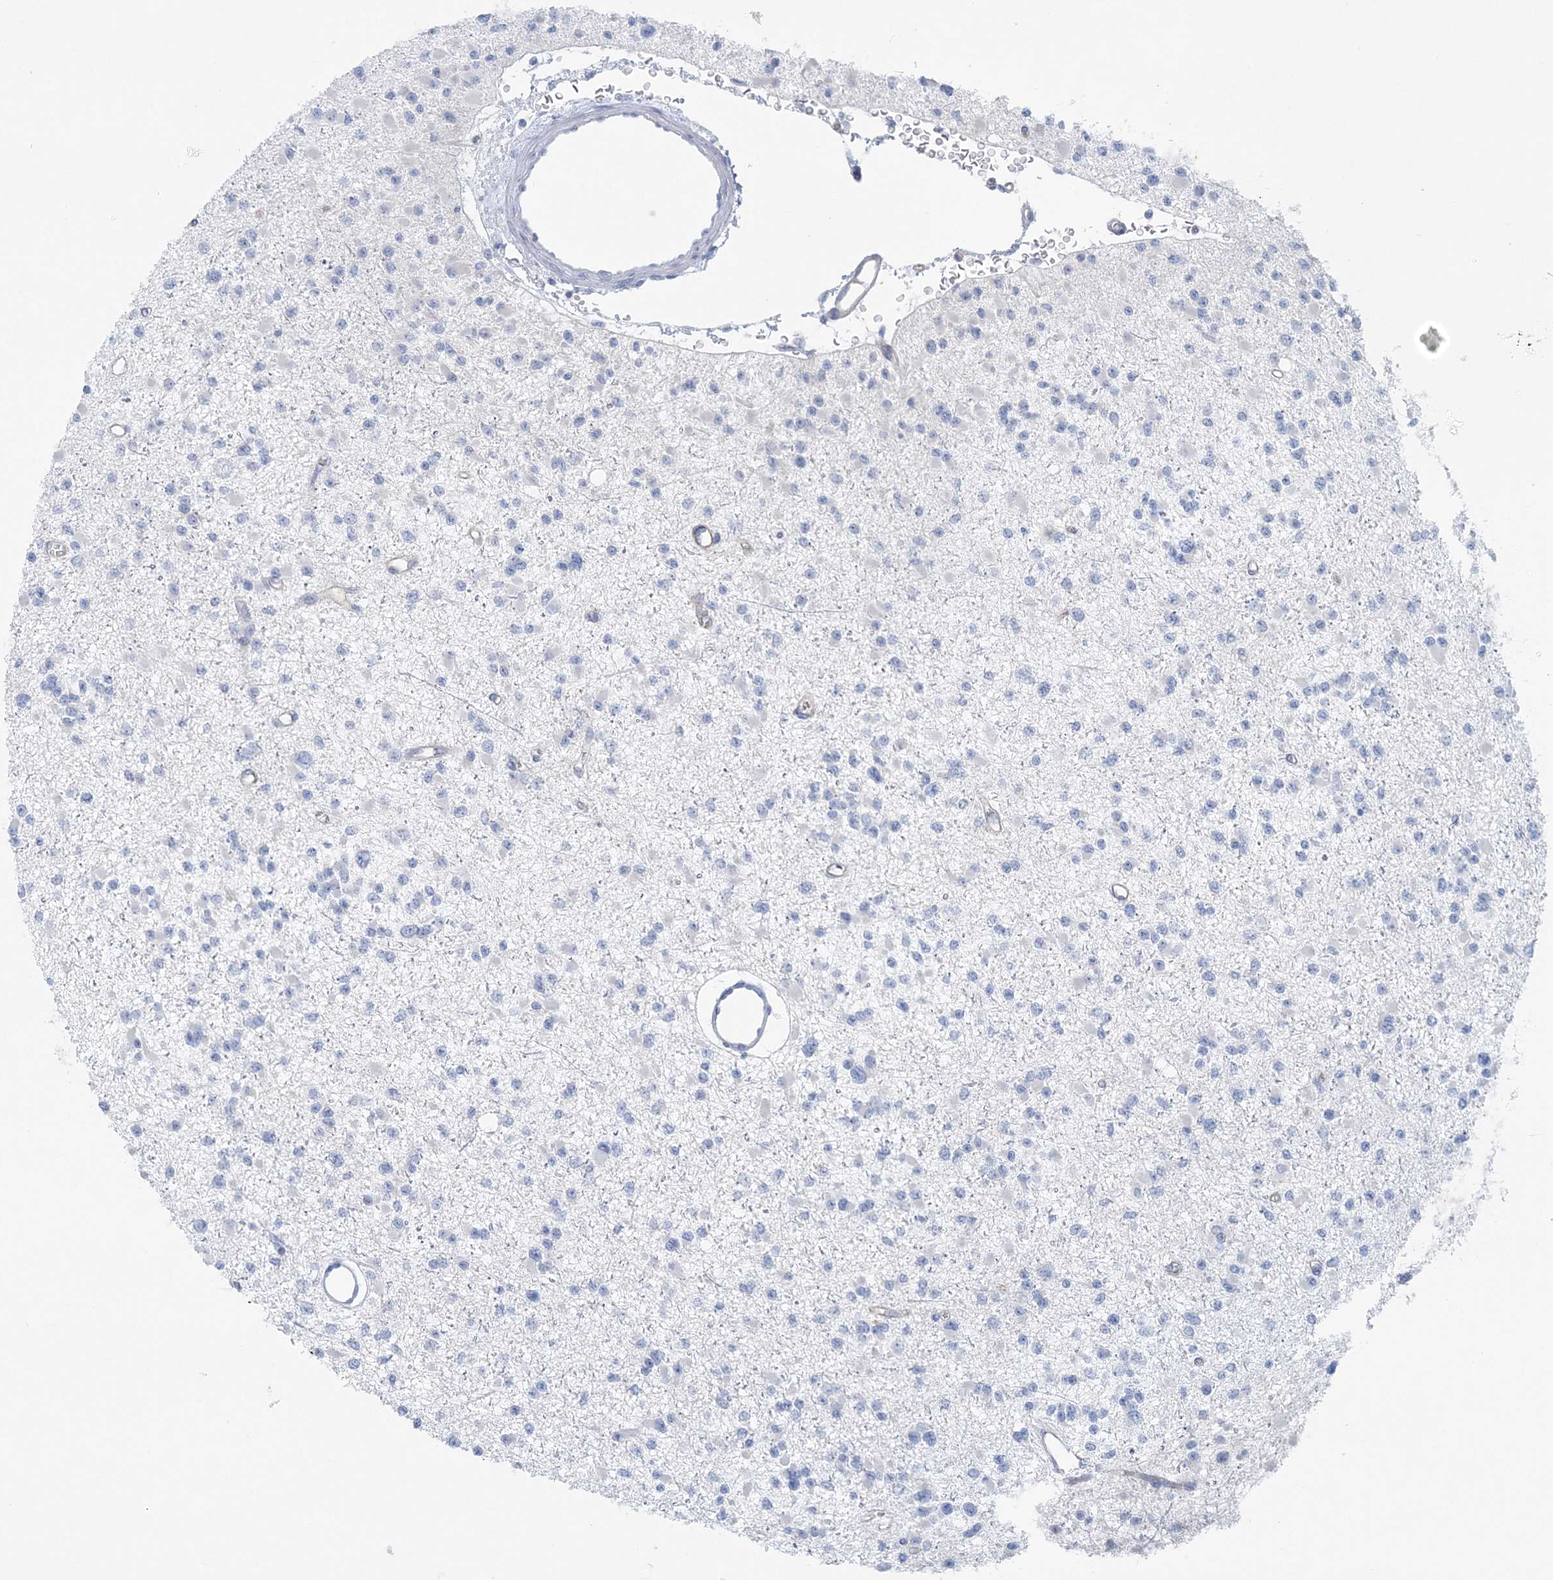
{"staining": {"intensity": "negative", "quantity": "none", "location": "none"}, "tissue": "glioma", "cell_type": "Tumor cells", "image_type": "cancer", "snomed": [{"axis": "morphology", "description": "Glioma, malignant, Low grade"}, {"axis": "topography", "description": "Brain"}], "caption": "A photomicrograph of glioma stained for a protein reveals no brown staining in tumor cells.", "gene": "SLC5A6", "patient": {"sex": "female", "age": 22}}